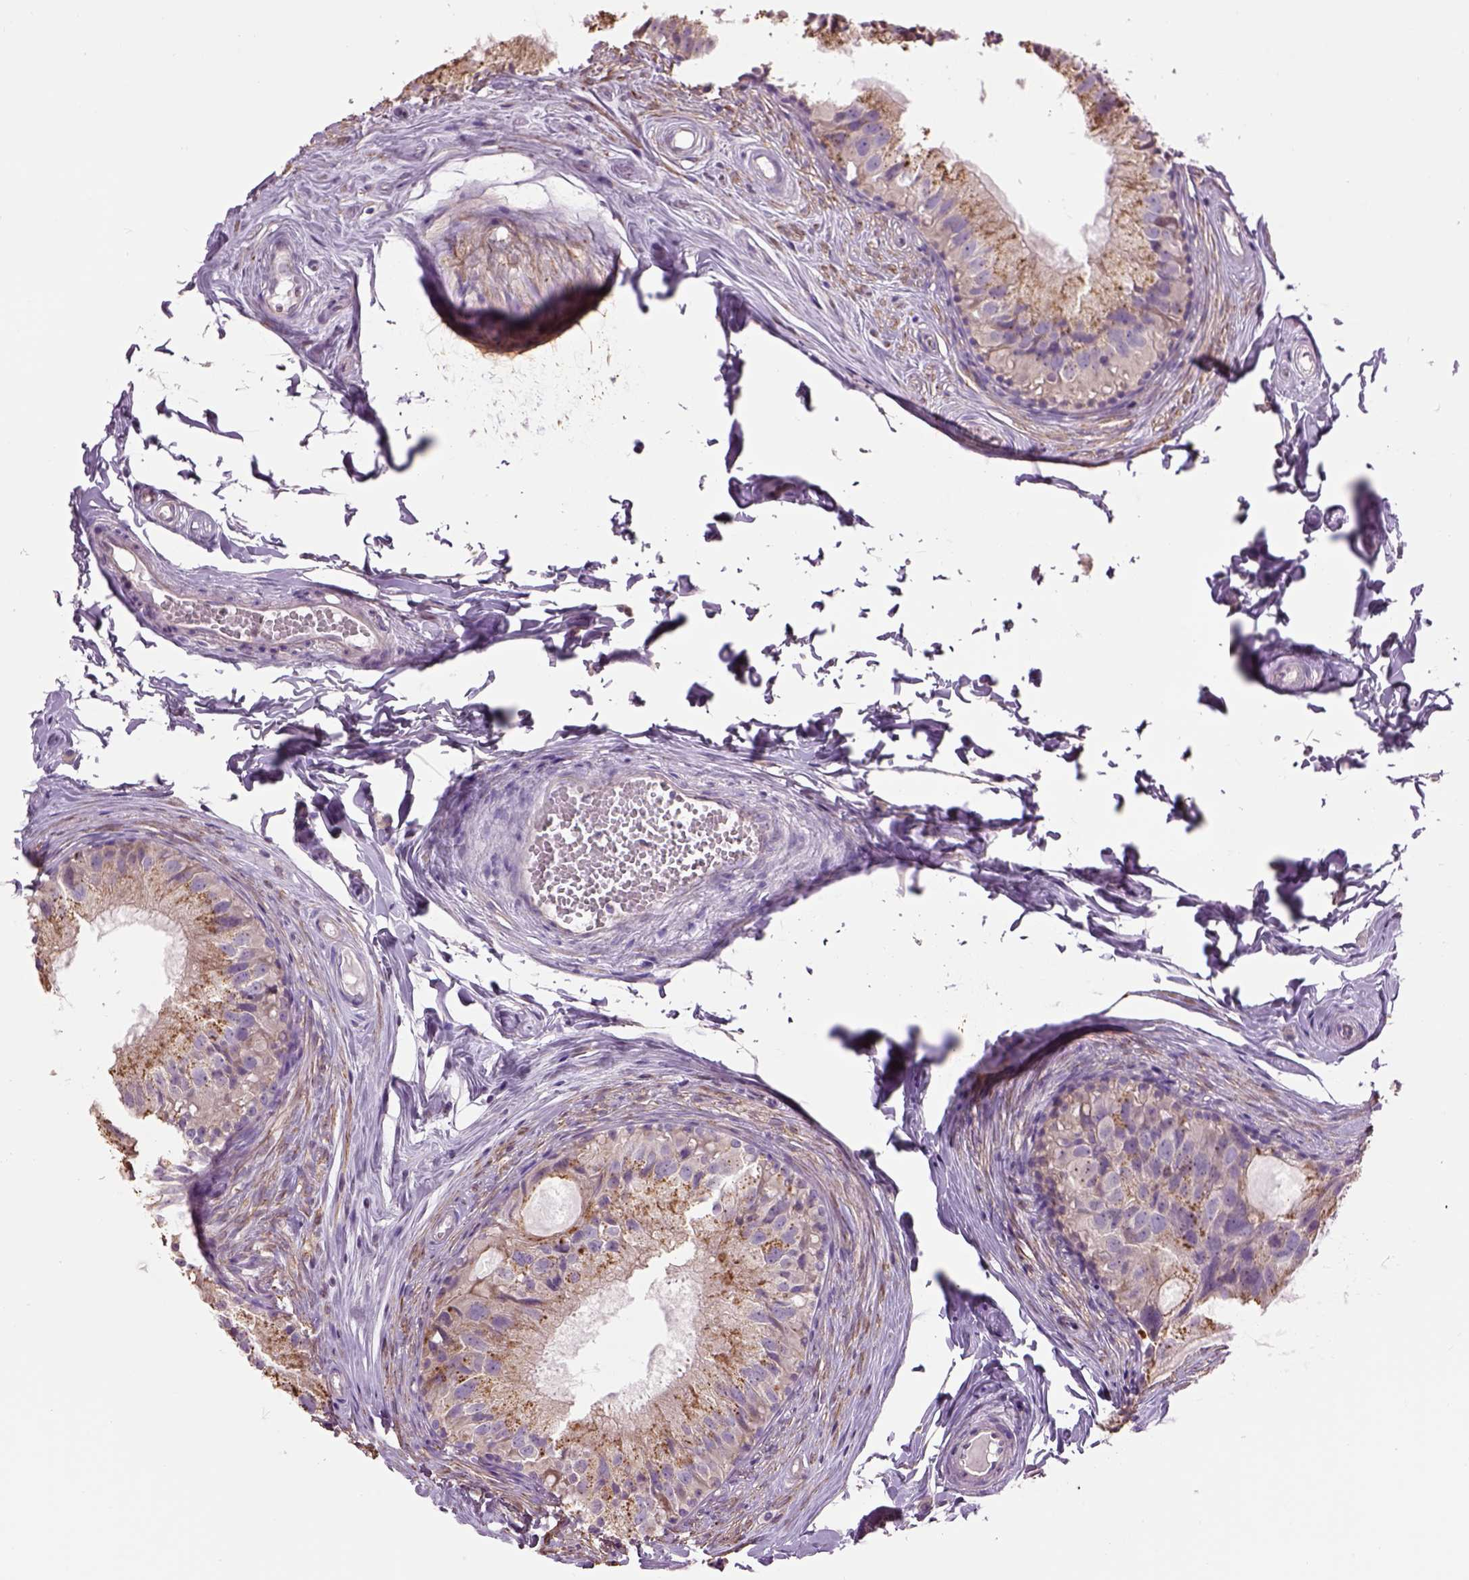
{"staining": {"intensity": "moderate", "quantity": "25%-75%", "location": "cytoplasmic/membranous"}, "tissue": "epididymis", "cell_type": "Glandular cells", "image_type": "normal", "snomed": [{"axis": "morphology", "description": "Normal tissue, NOS"}, {"axis": "topography", "description": "Epididymis"}], "caption": "This micrograph shows IHC staining of benign epididymis, with medium moderate cytoplasmic/membranous expression in approximately 25%-75% of glandular cells.", "gene": "IFT52", "patient": {"sex": "male", "age": 45}}